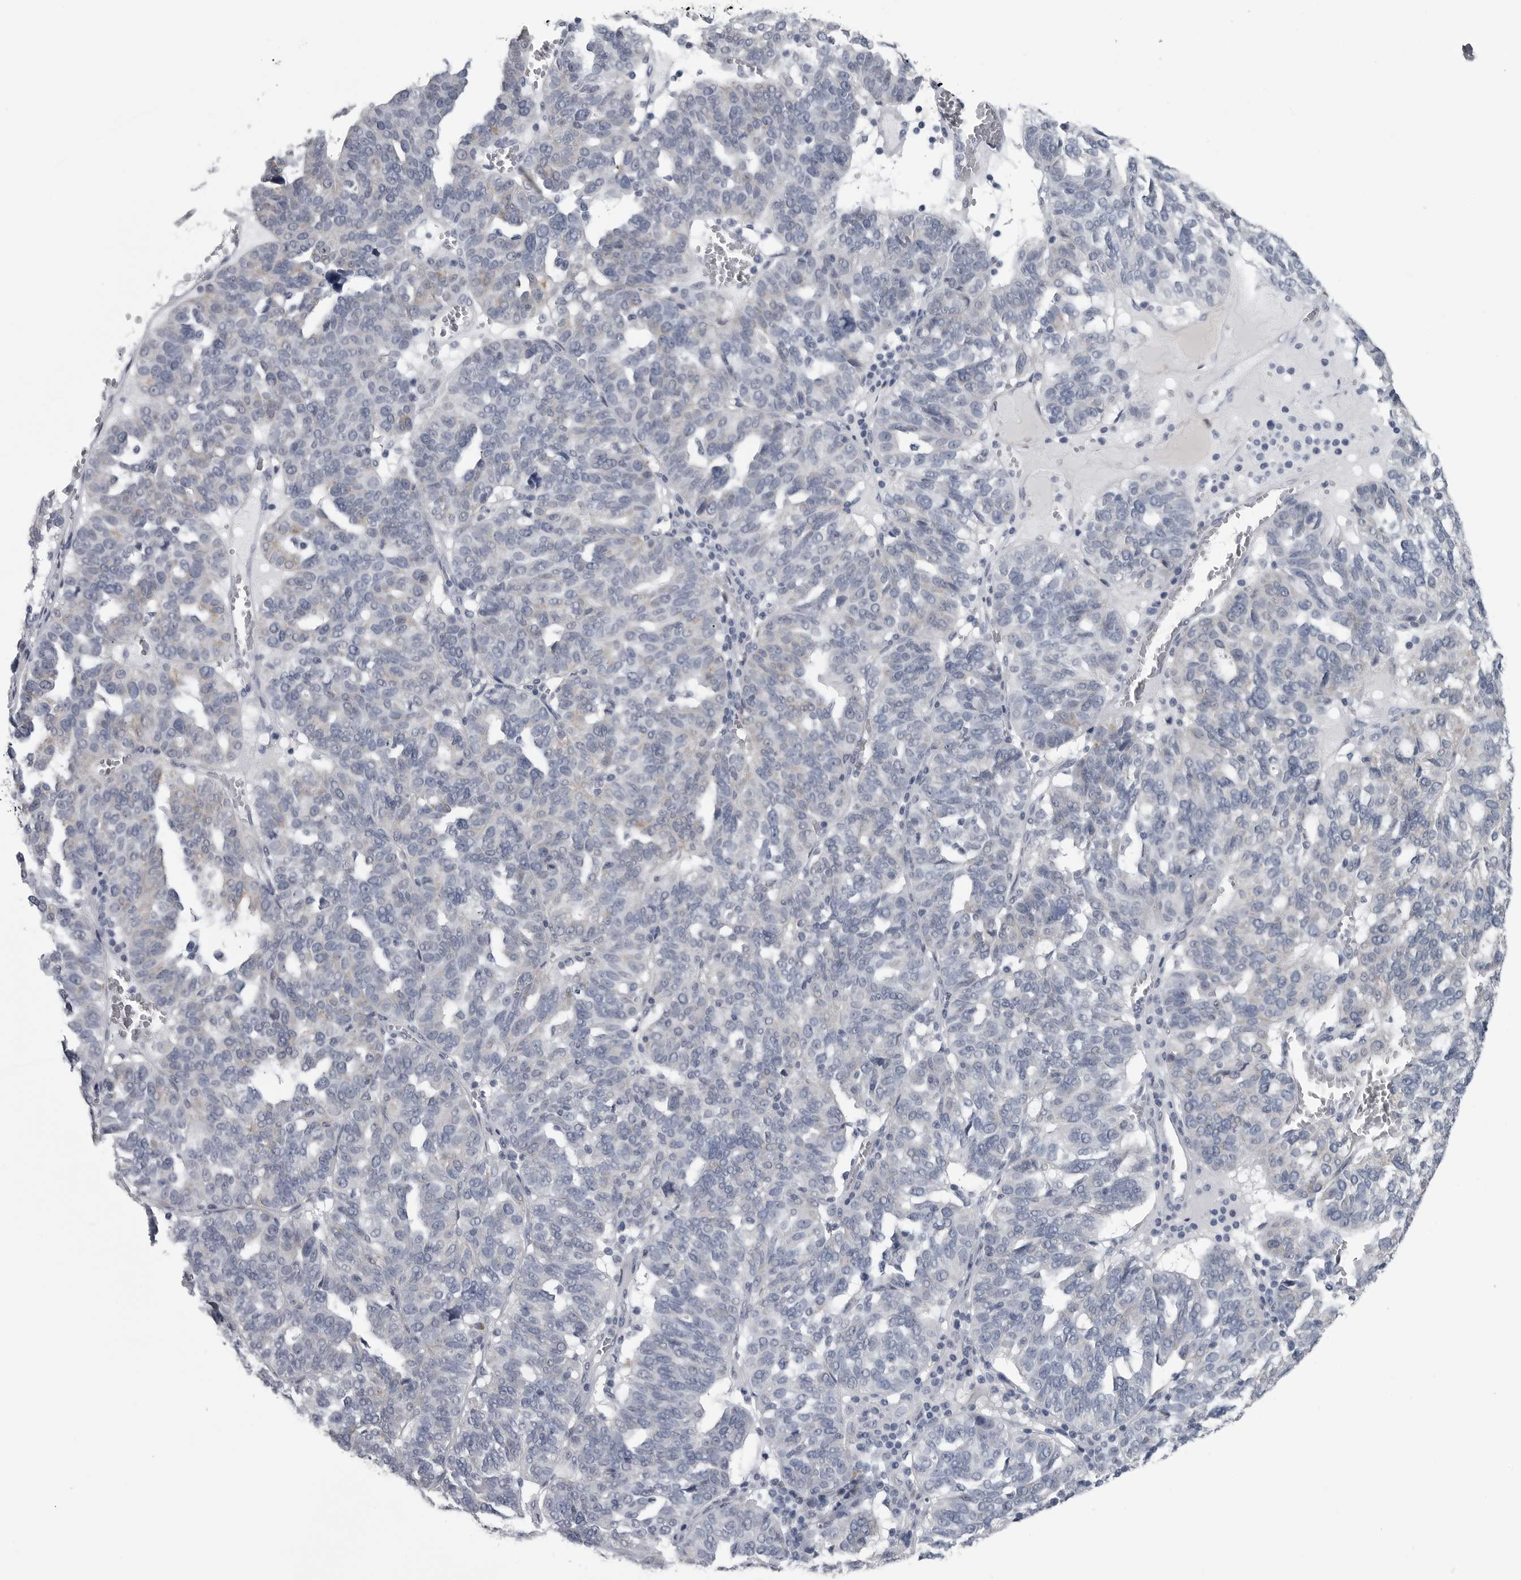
{"staining": {"intensity": "negative", "quantity": "none", "location": "none"}, "tissue": "ovarian cancer", "cell_type": "Tumor cells", "image_type": "cancer", "snomed": [{"axis": "morphology", "description": "Cystadenocarcinoma, serous, NOS"}, {"axis": "topography", "description": "Ovary"}], "caption": "DAB (3,3'-diaminobenzidine) immunohistochemical staining of human ovarian cancer (serous cystadenocarcinoma) demonstrates no significant expression in tumor cells. Nuclei are stained in blue.", "gene": "MYOC", "patient": {"sex": "female", "age": 59}}